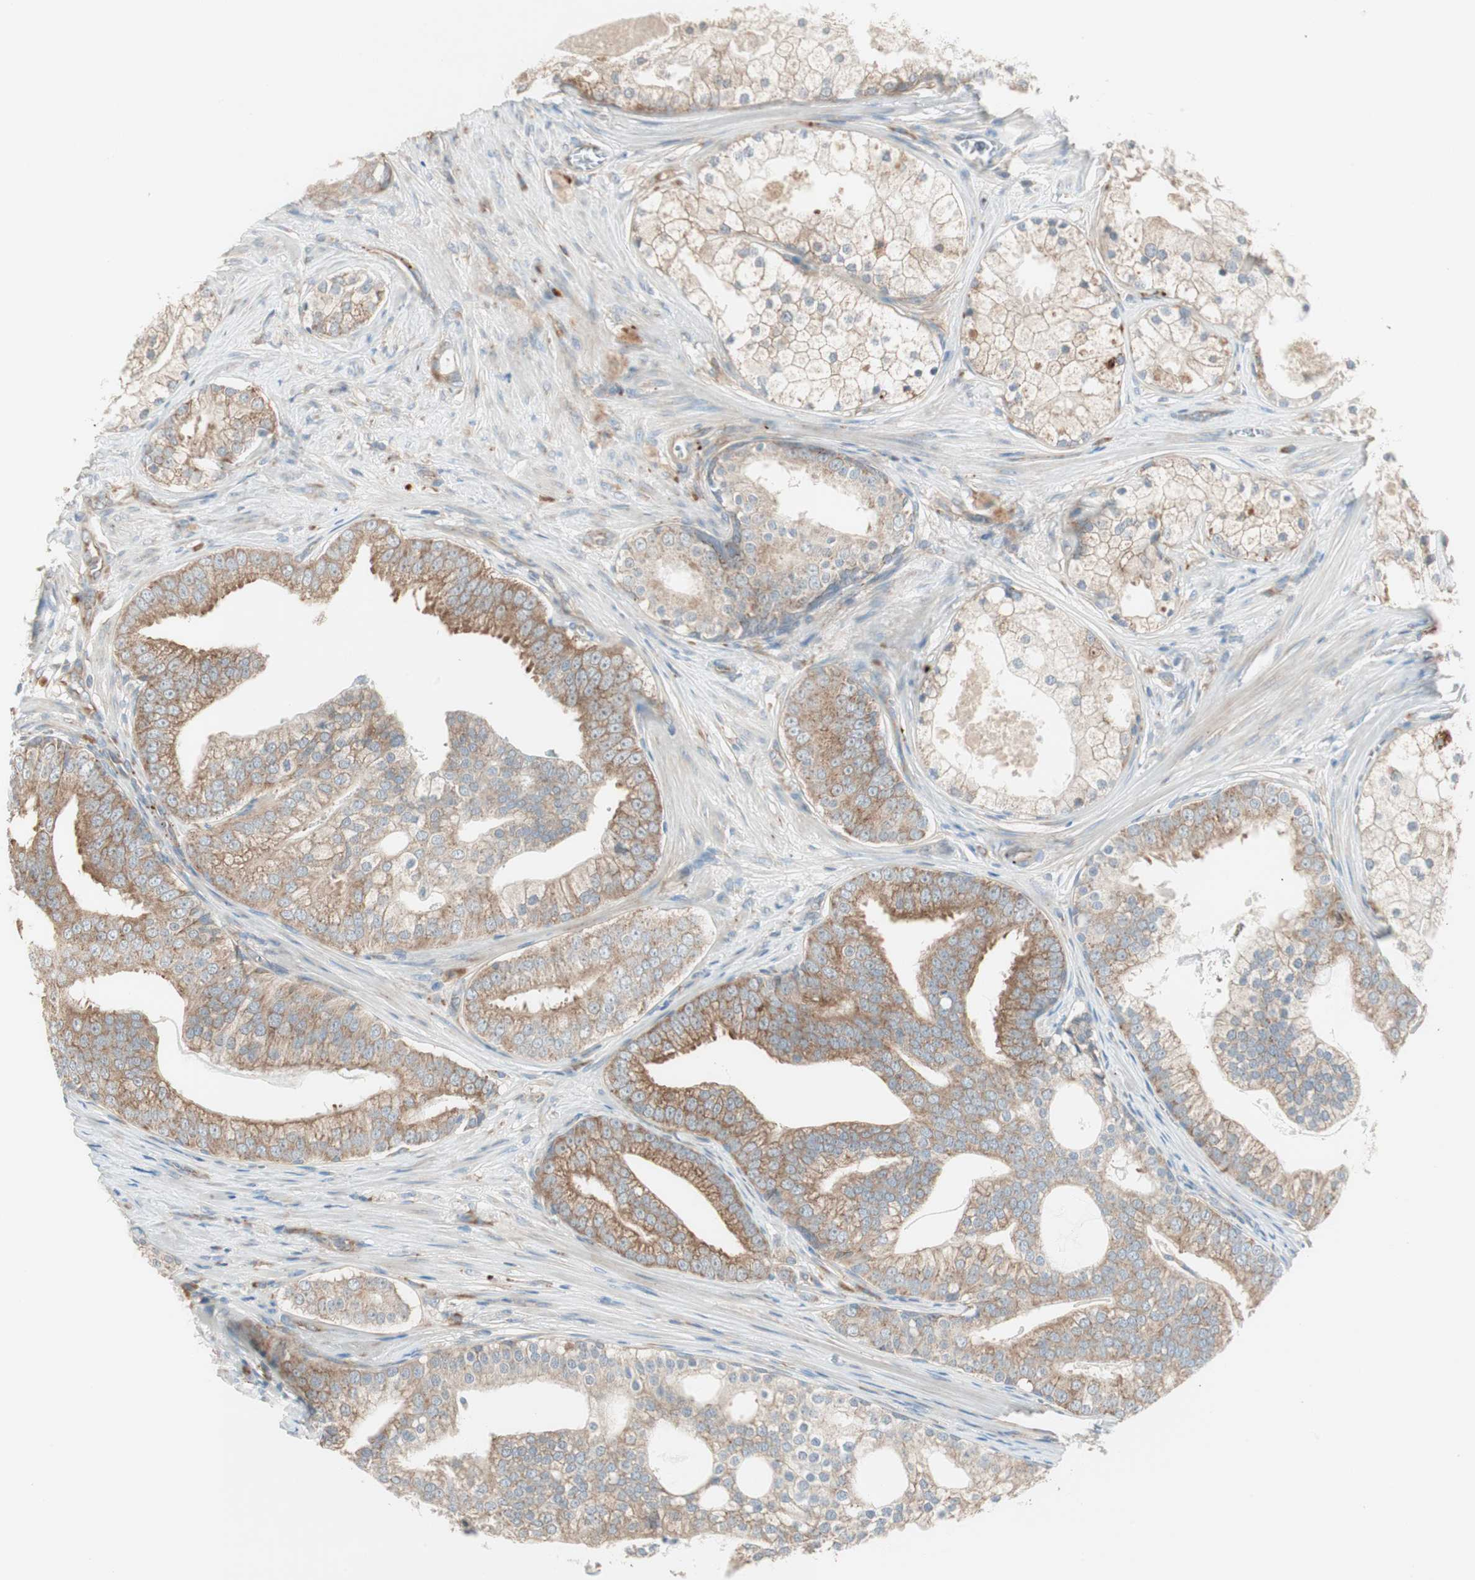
{"staining": {"intensity": "moderate", "quantity": ">75%", "location": "cytoplasmic/membranous"}, "tissue": "prostate cancer", "cell_type": "Tumor cells", "image_type": "cancer", "snomed": [{"axis": "morphology", "description": "Adenocarcinoma, Low grade"}, {"axis": "topography", "description": "Prostate"}], "caption": "Moderate cytoplasmic/membranous protein staining is seen in about >75% of tumor cells in prostate cancer (adenocarcinoma (low-grade)). (Brightfield microscopy of DAB IHC at high magnification).", "gene": "RPL23", "patient": {"sex": "male", "age": 58}}